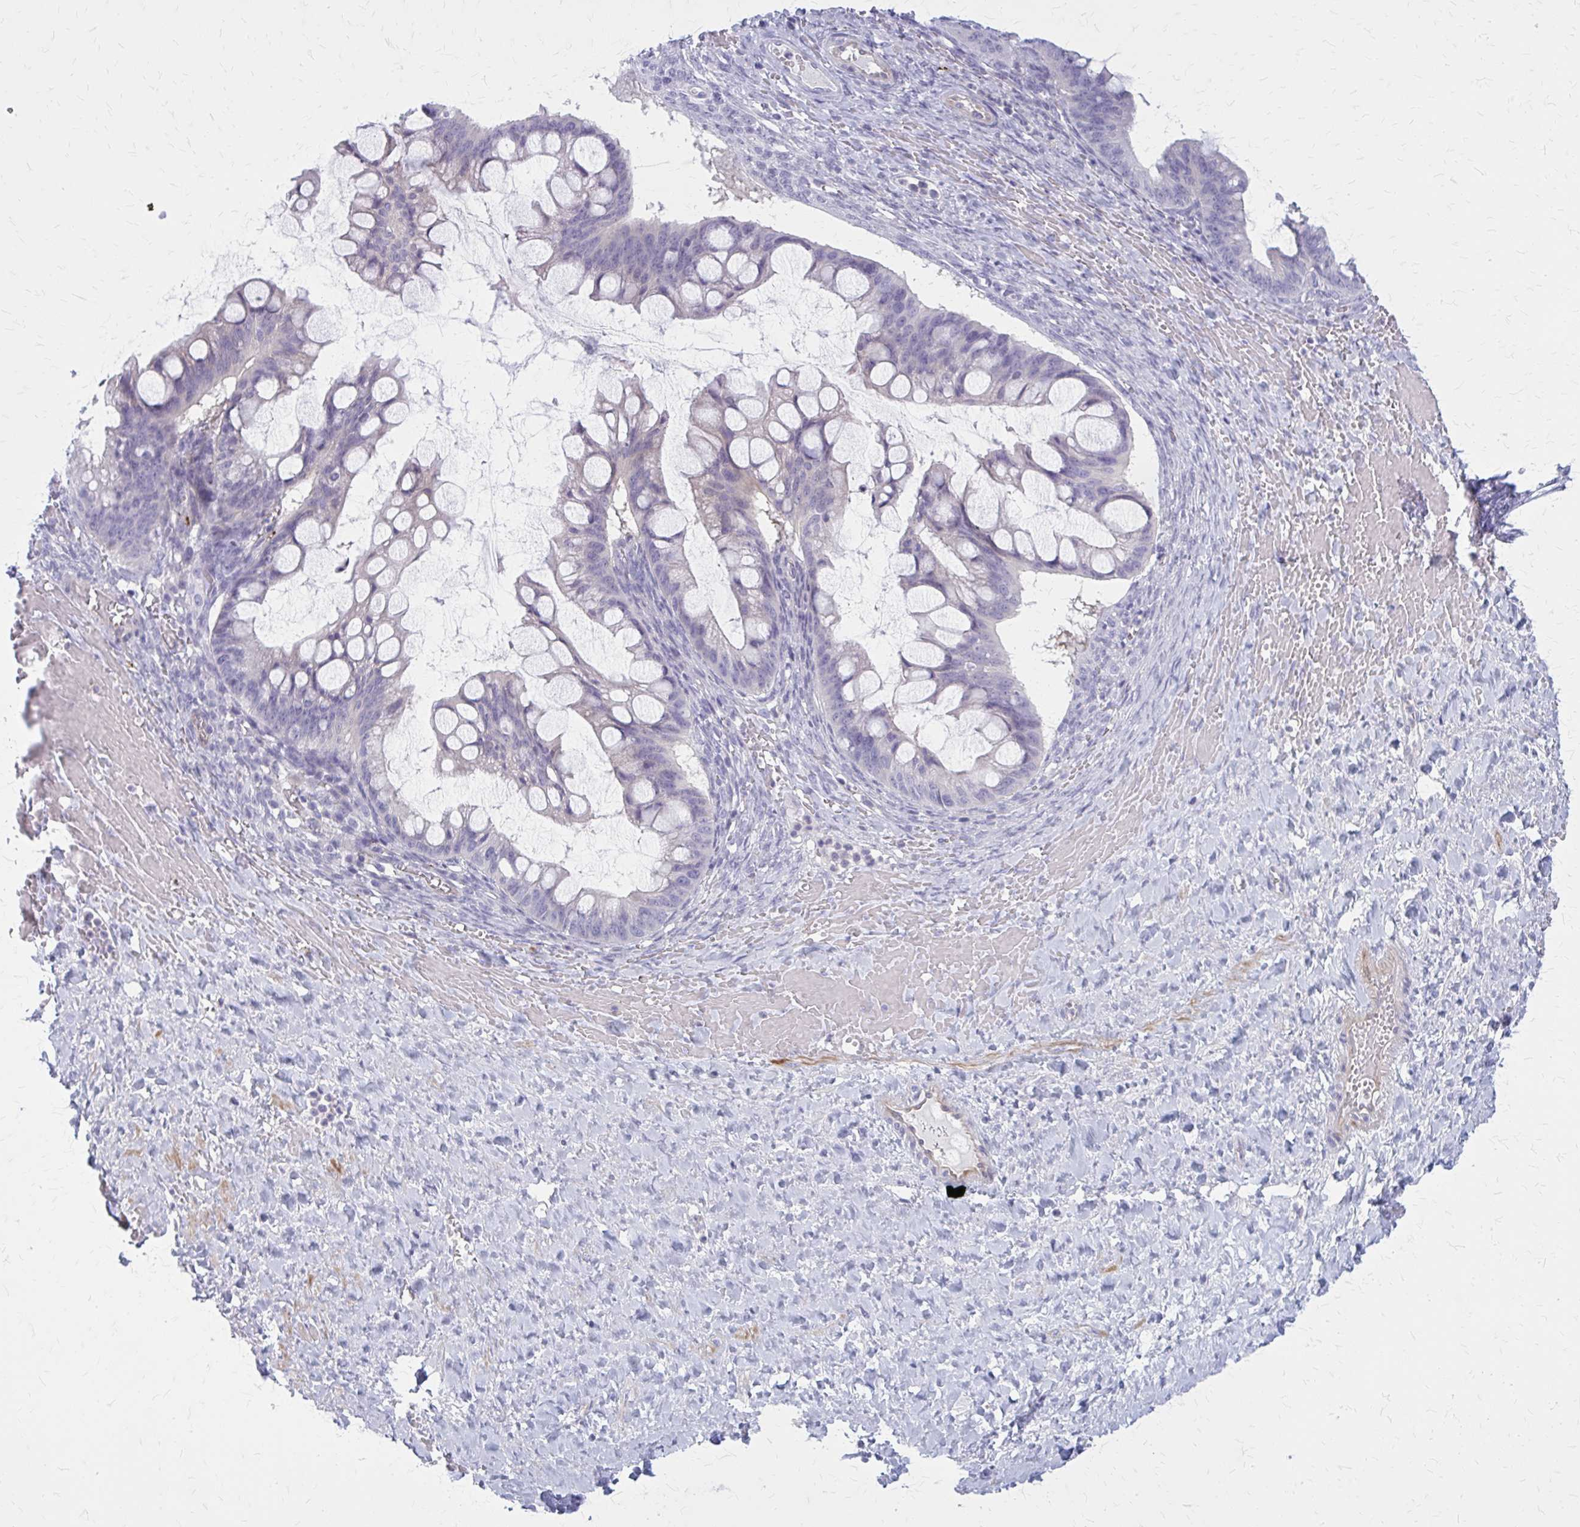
{"staining": {"intensity": "negative", "quantity": "none", "location": "none"}, "tissue": "ovarian cancer", "cell_type": "Tumor cells", "image_type": "cancer", "snomed": [{"axis": "morphology", "description": "Cystadenocarcinoma, mucinous, NOS"}, {"axis": "topography", "description": "Ovary"}], "caption": "High magnification brightfield microscopy of ovarian mucinous cystadenocarcinoma stained with DAB (3,3'-diaminobenzidine) (brown) and counterstained with hematoxylin (blue): tumor cells show no significant expression.", "gene": "PITPNM1", "patient": {"sex": "female", "age": 73}}